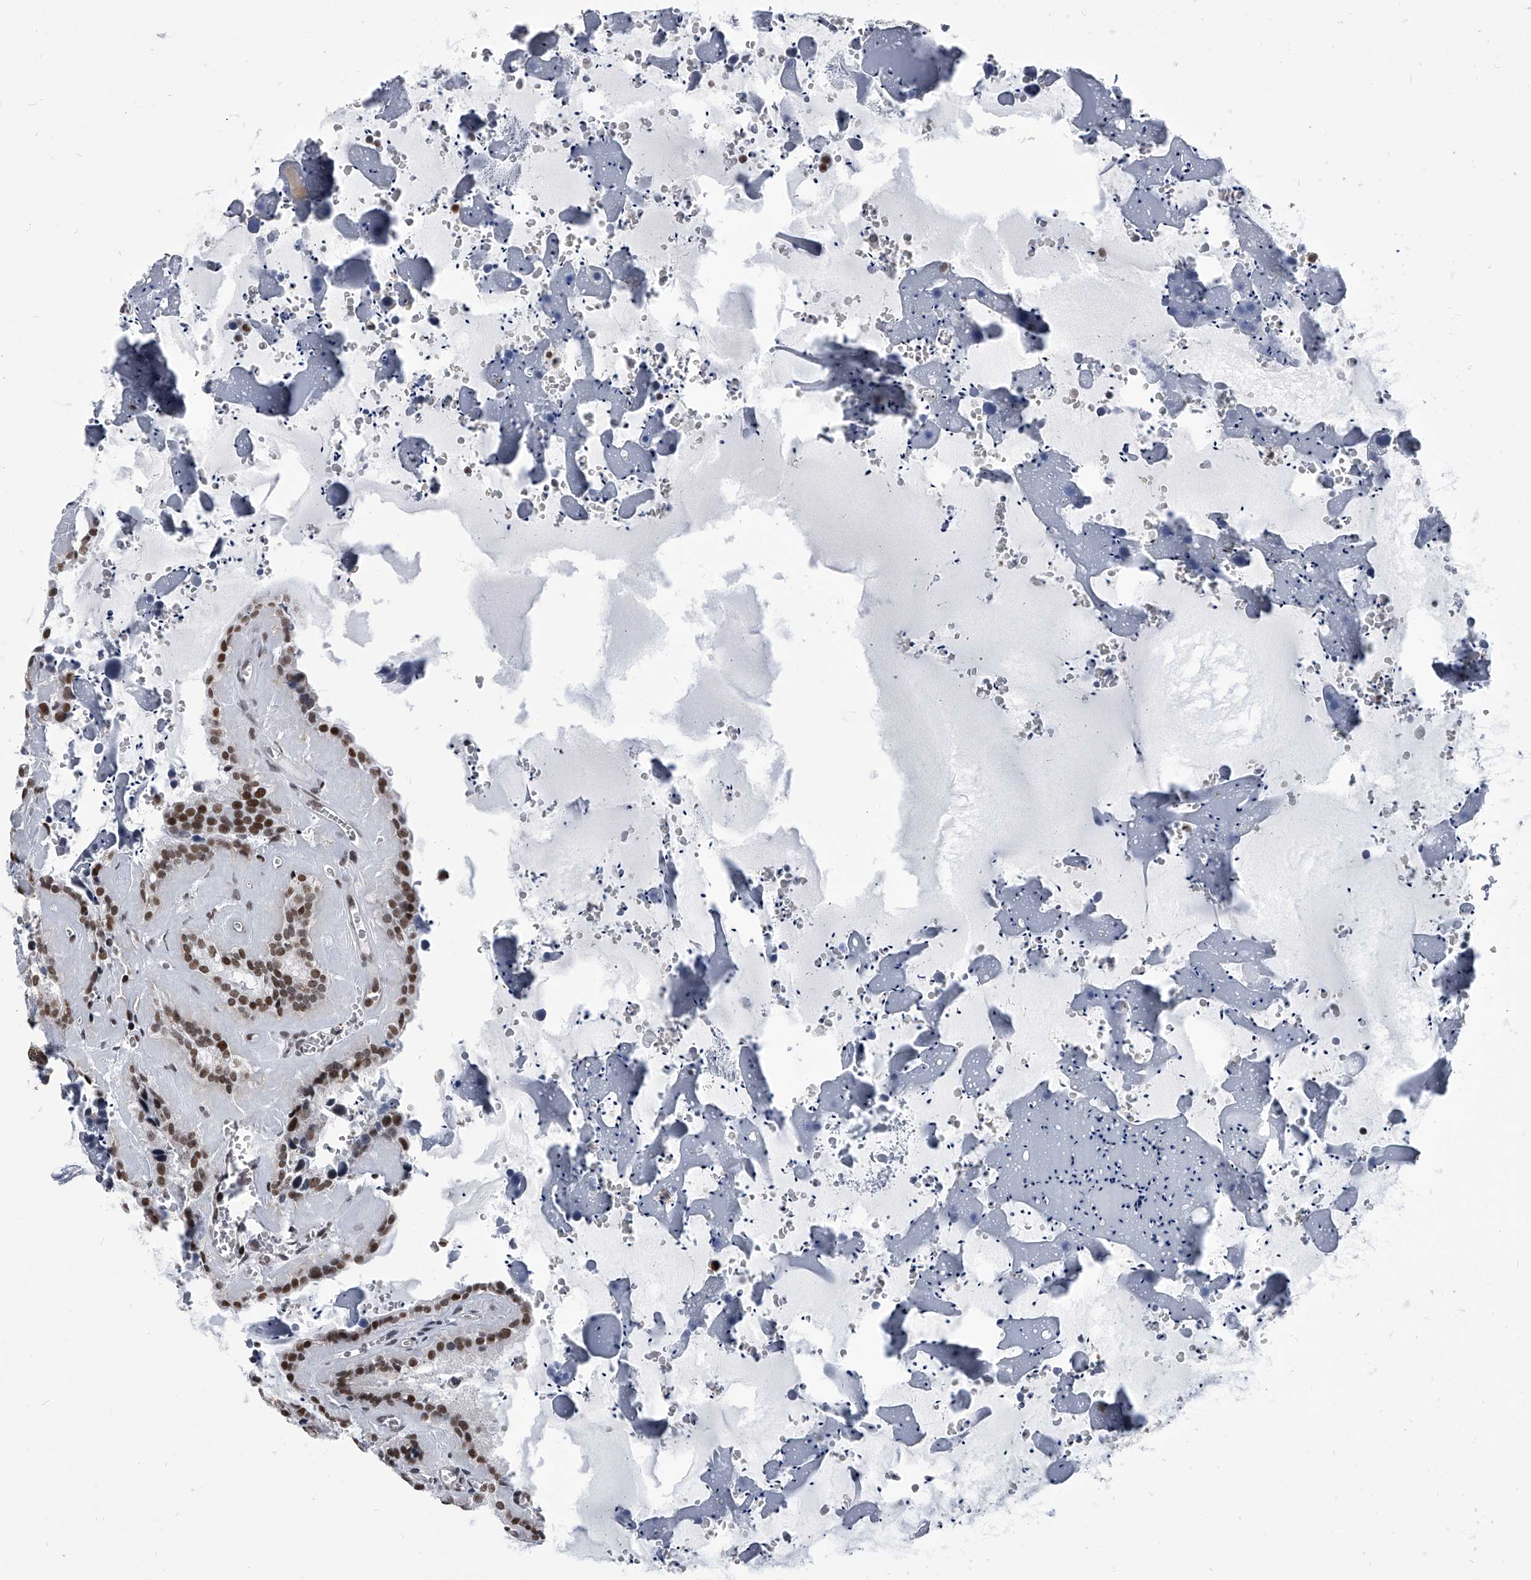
{"staining": {"intensity": "moderate", "quantity": ">75%", "location": "nuclear"}, "tissue": "seminal vesicle", "cell_type": "Glandular cells", "image_type": "normal", "snomed": [{"axis": "morphology", "description": "Normal tissue, NOS"}, {"axis": "topography", "description": "Prostate"}, {"axis": "topography", "description": "Seminal veicle"}], "caption": "About >75% of glandular cells in benign human seminal vesicle display moderate nuclear protein staining as visualized by brown immunohistochemical staining.", "gene": "SIM2", "patient": {"sex": "male", "age": 59}}